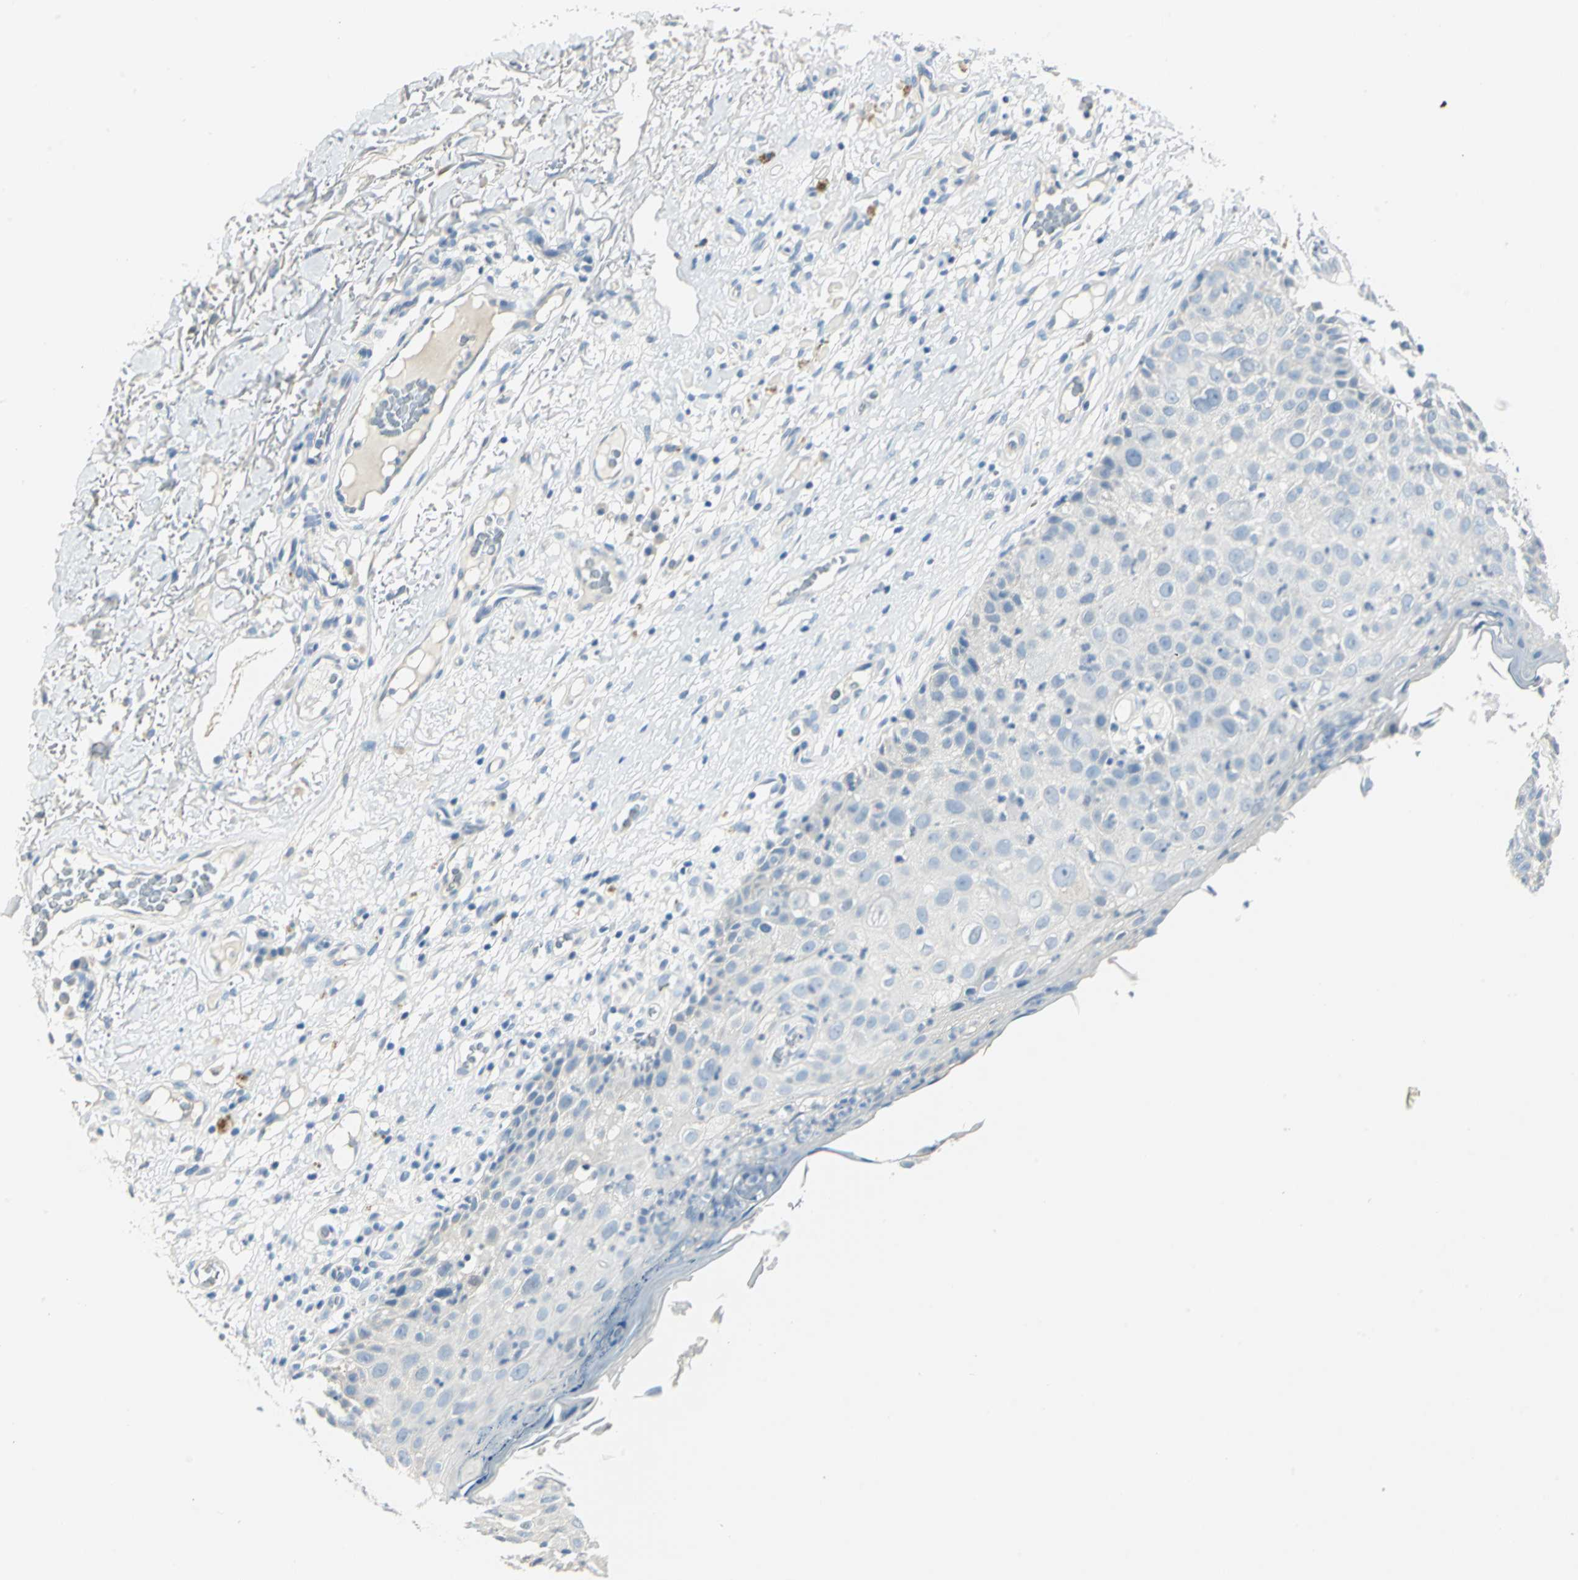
{"staining": {"intensity": "negative", "quantity": "none", "location": "none"}, "tissue": "skin cancer", "cell_type": "Tumor cells", "image_type": "cancer", "snomed": [{"axis": "morphology", "description": "Squamous cell carcinoma, NOS"}, {"axis": "topography", "description": "Skin"}], "caption": "Immunohistochemistry photomicrograph of squamous cell carcinoma (skin) stained for a protein (brown), which demonstrates no staining in tumor cells. The staining is performed using DAB brown chromogen with nuclei counter-stained in using hematoxylin.", "gene": "UCHL1", "patient": {"sex": "male", "age": 87}}